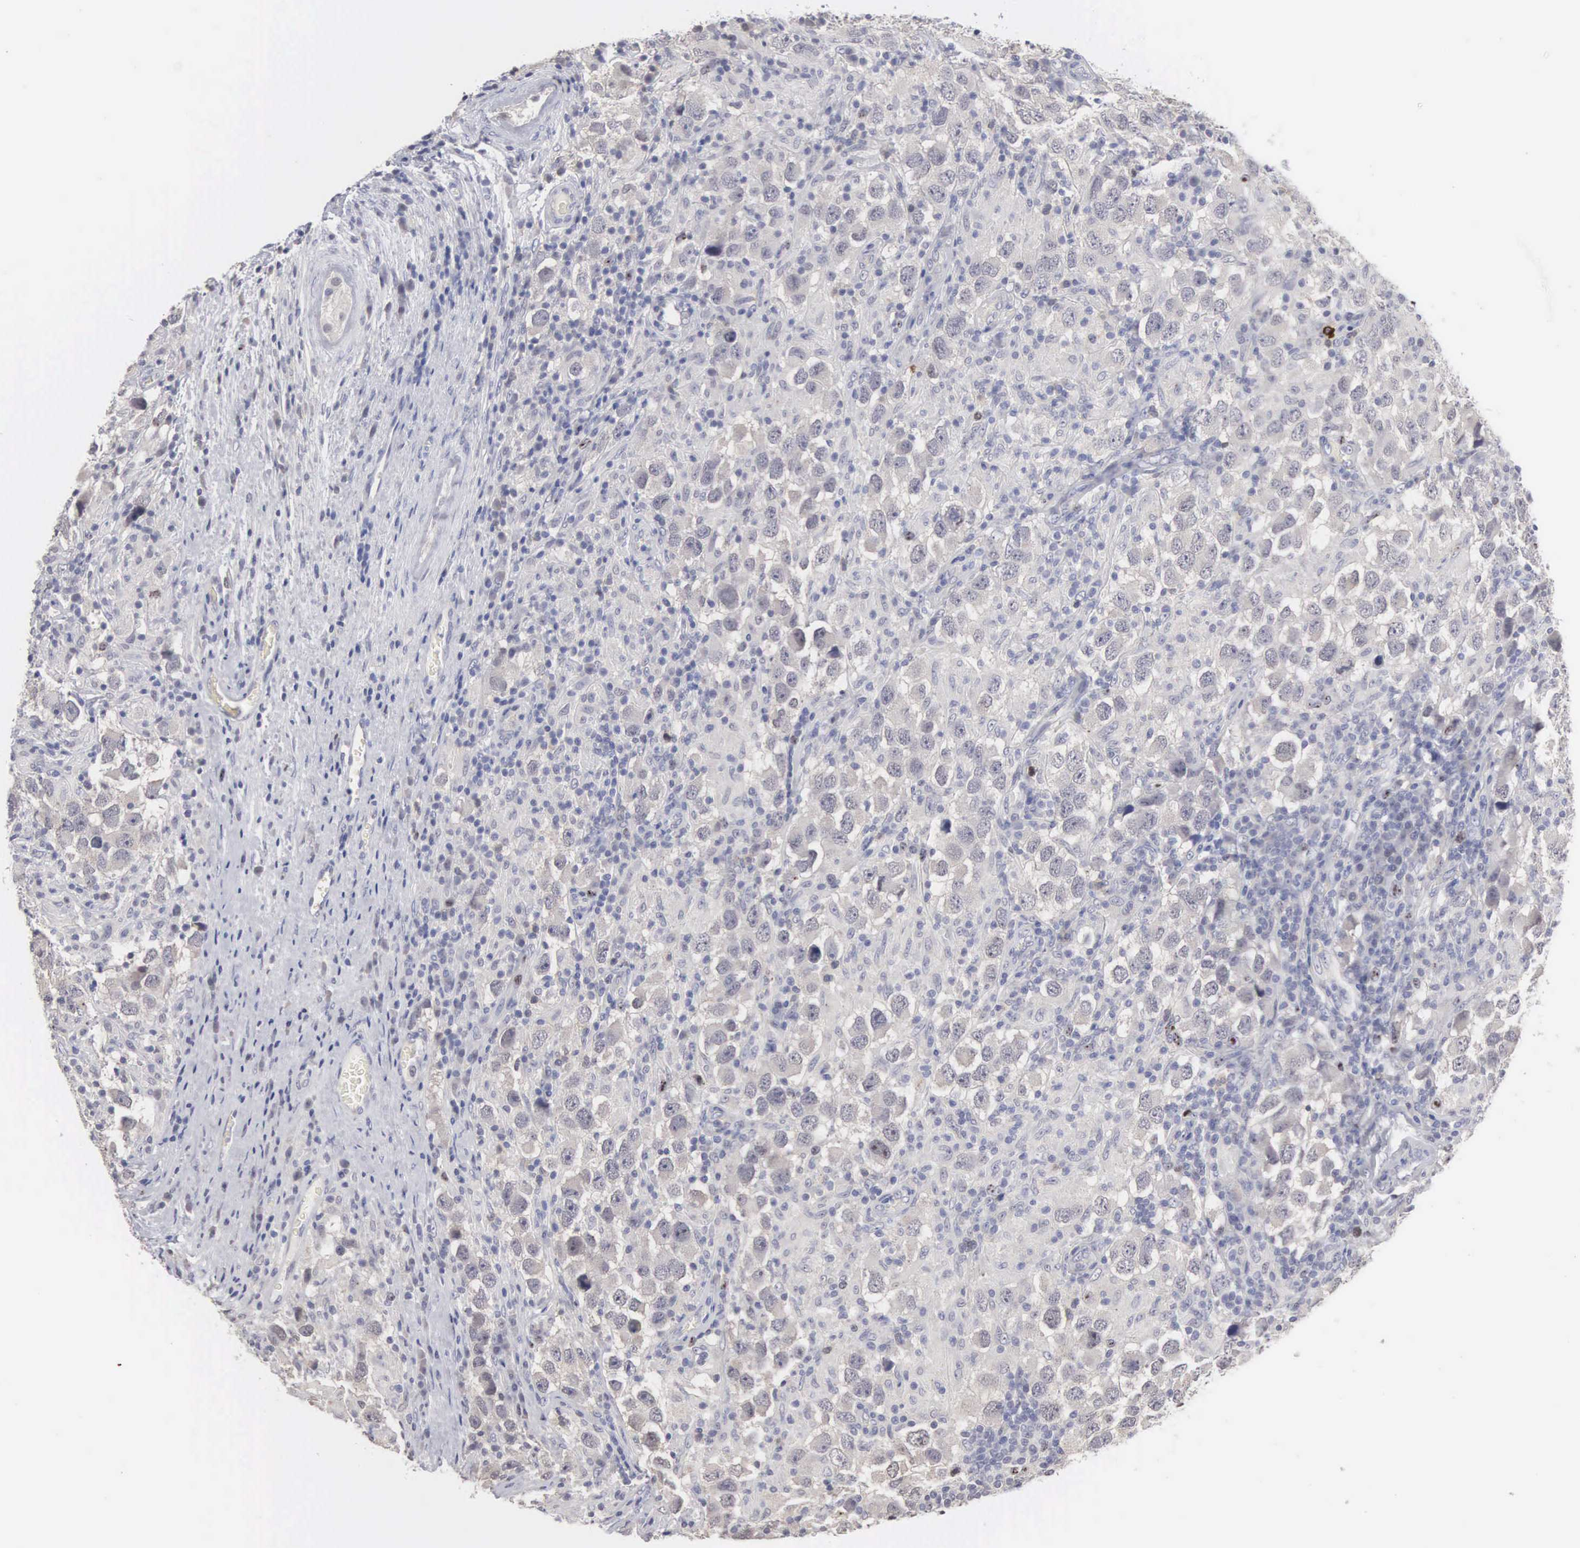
{"staining": {"intensity": "negative", "quantity": "none", "location": "none"}, "tissue": "testis cancer", "cell_type": "Tumor cells", "image_type": "cancer", "snomed": [{"axis": "morphology", "description": "Carcinoma, Embryonal, NOS"}, {"axis": "topography", "description": "Testis"}], "caption": "A high-resolution photomicrograph shows immunohistochemistry (IHC) staining of testis cancer (embryonal carcinoma), which exhibits no significant expression in tumor cells.", "gene": "KDM6A", "patient": {"sex": "male", "age": 21}}